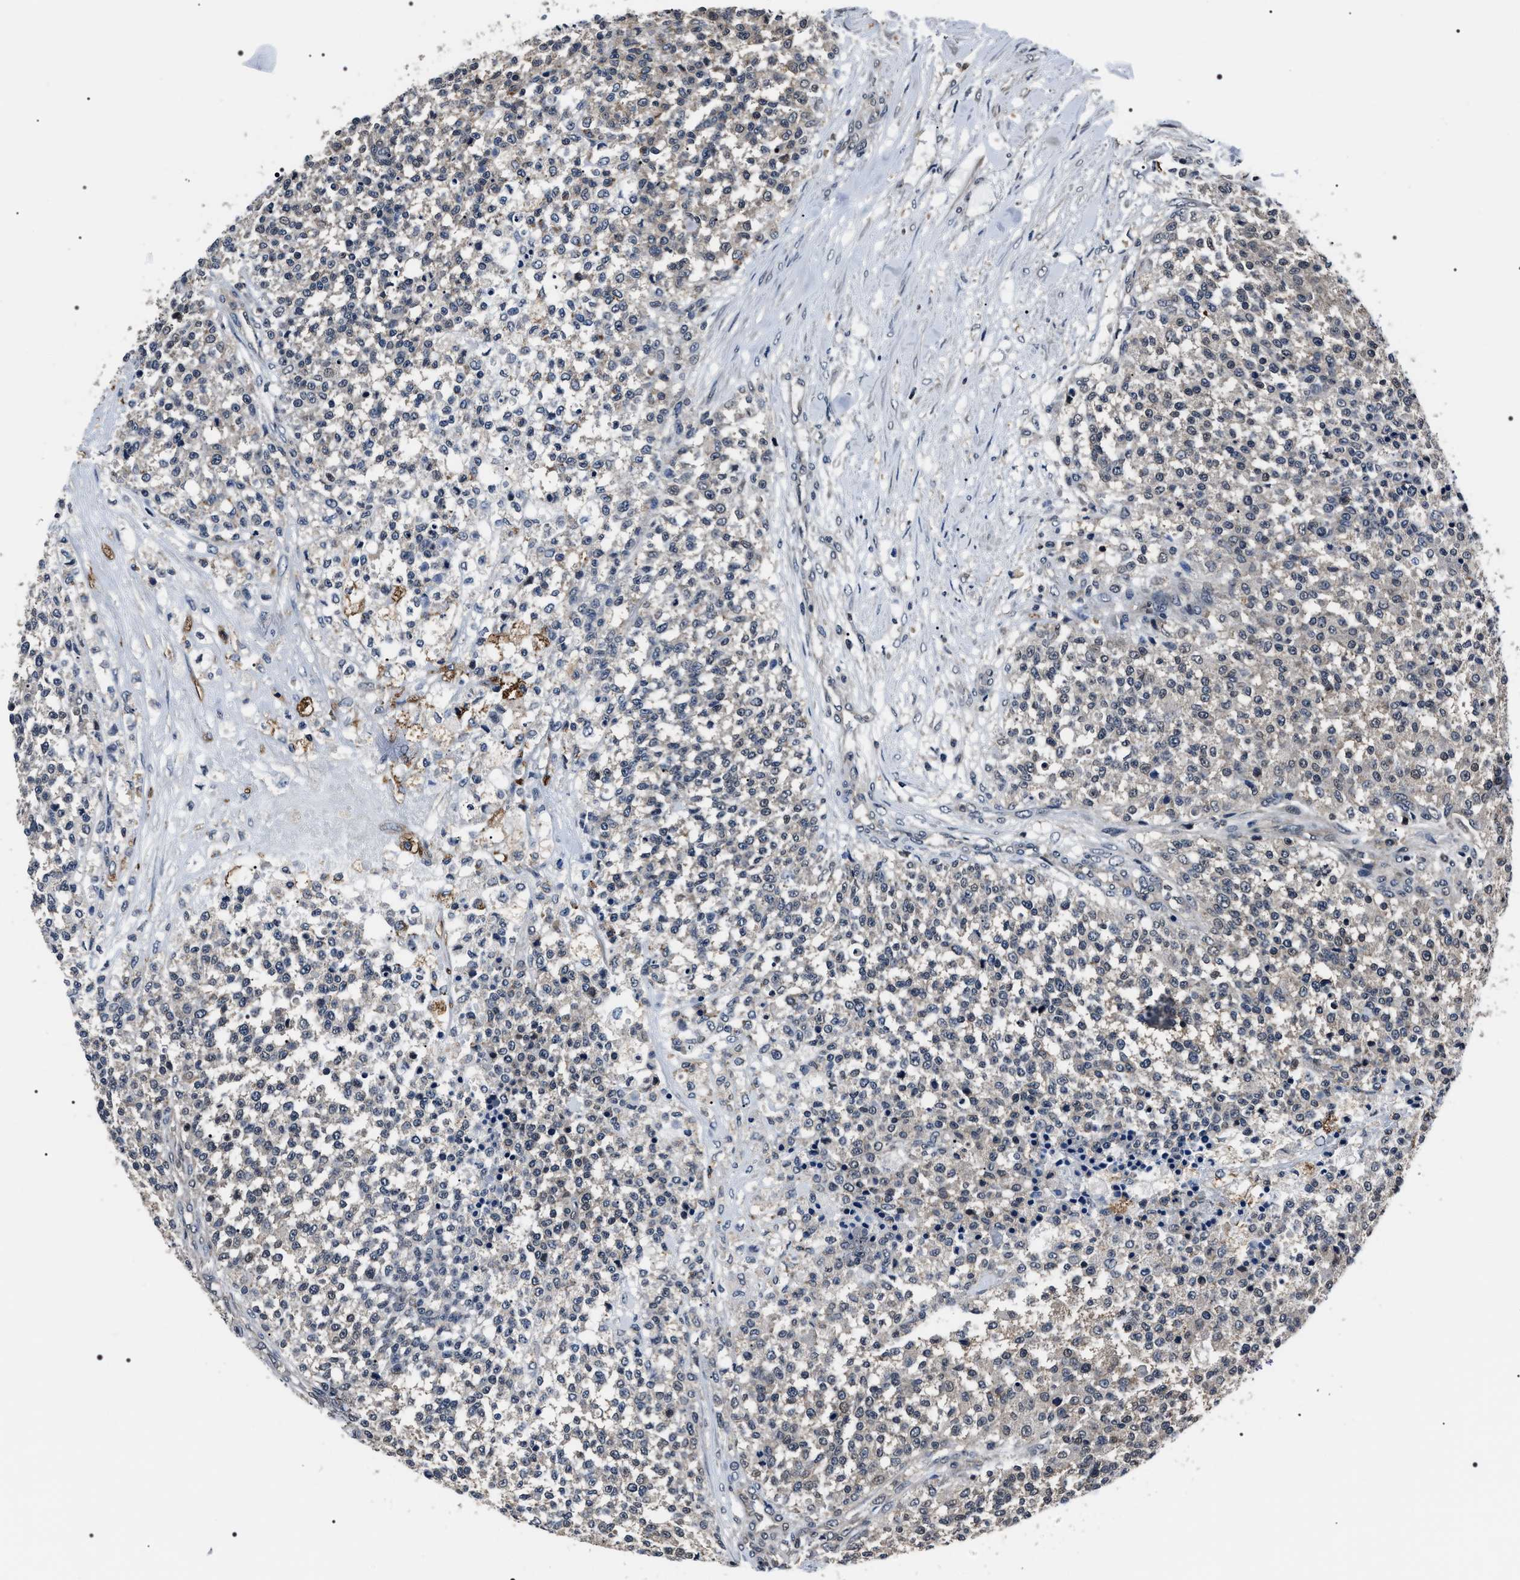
{"staining": {"intensity": "negative", "quantity": "none", "location": "none"}, "tissue": "testis cancer", "cell_type": "Tumor cells", "image_type": "cancer", "snomed": [{"axis": "morphology", "description": "Seminoma, NOS"}, {"axis": "topography", "description": "Testis"}], "caption": "DAB (3,3'-diaminobenzidine) immunohistochemical staining of testis cancer (seminoma) exhibits no significant positivity in tumor cells.", "gene": "SIPA1", "patient": {"sex": "male", "age": 59}}